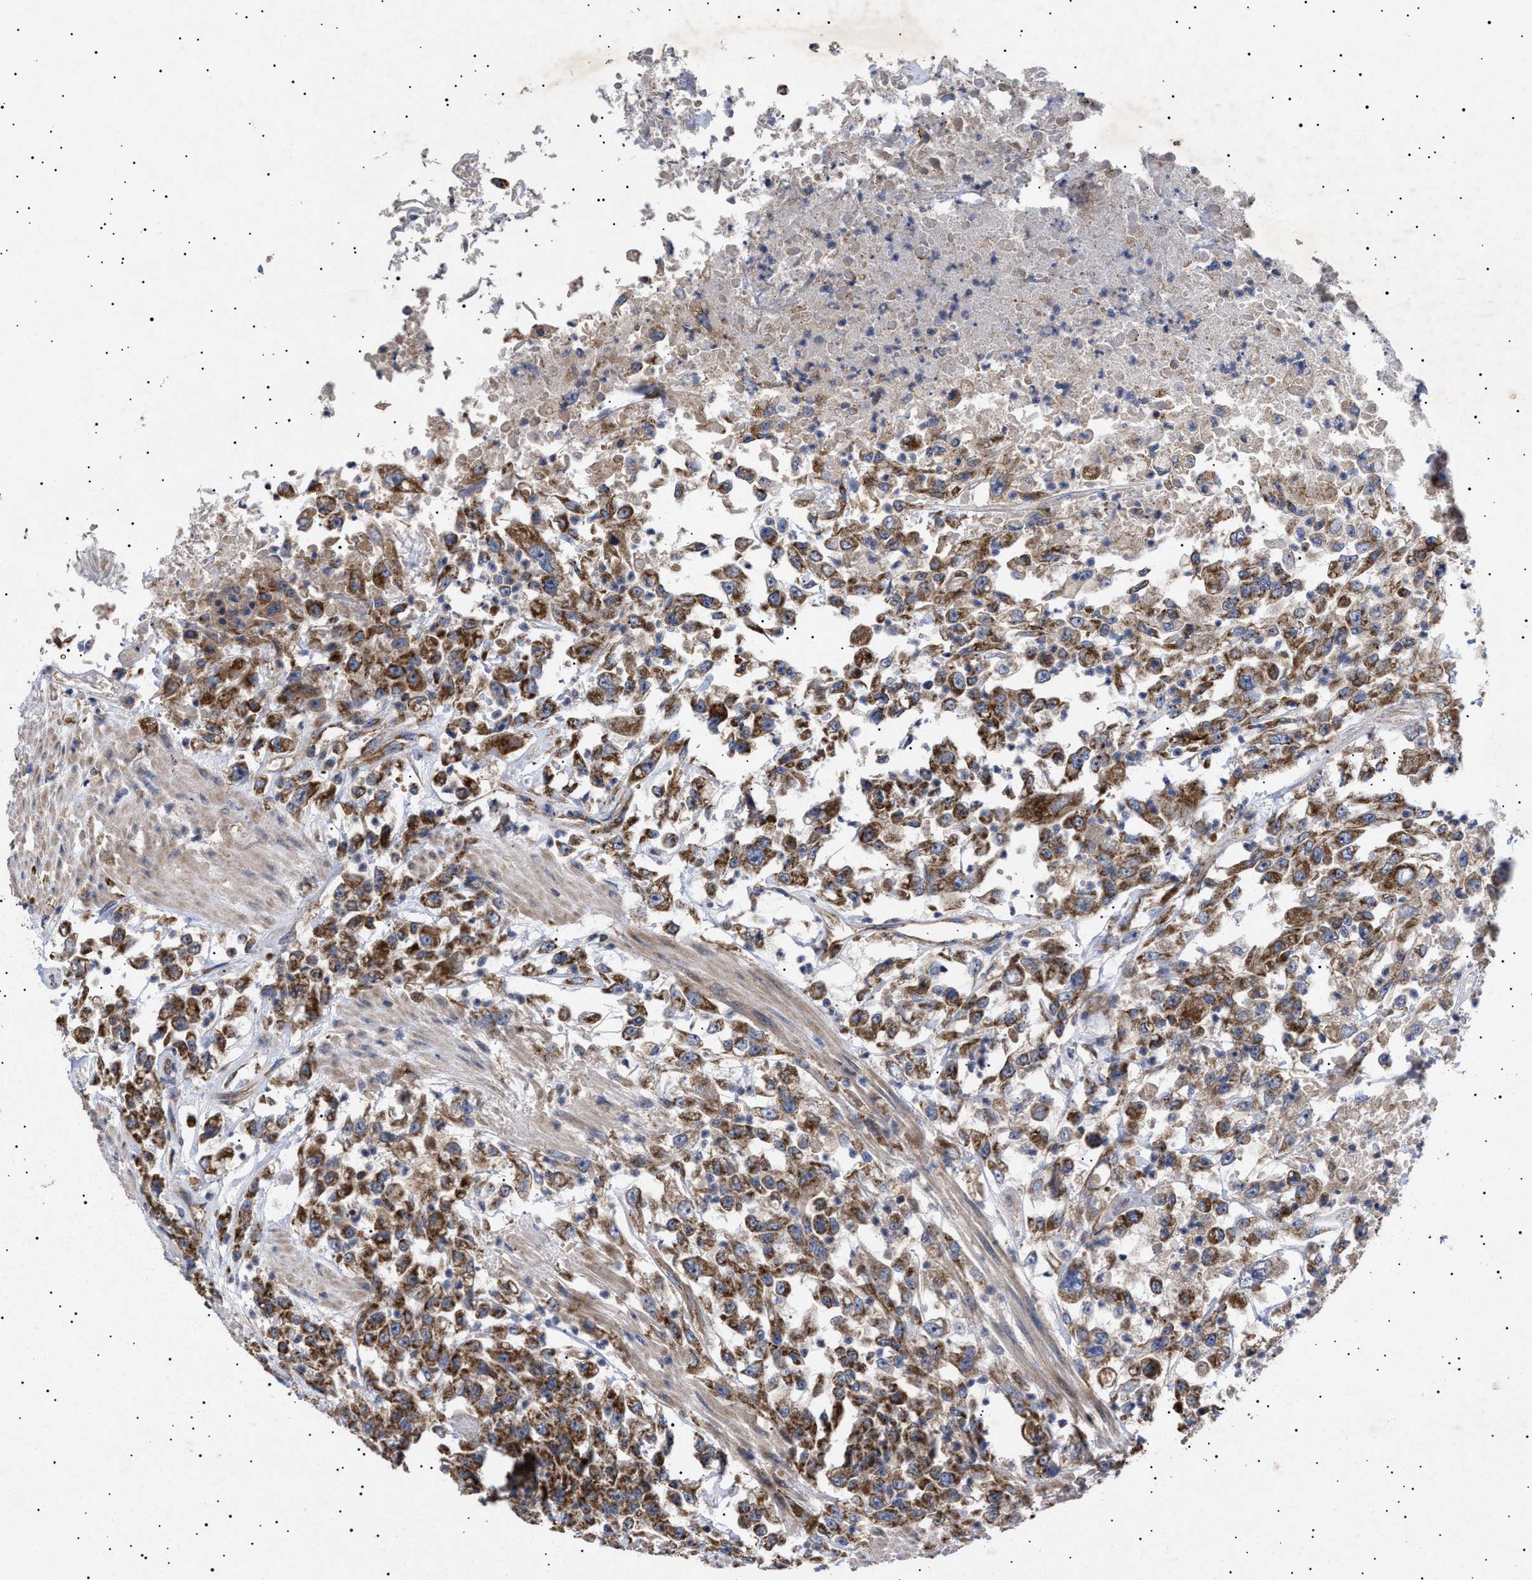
{"staining": {"intensity": "strong", "quantity": ">75%", "location": "cytoplasmic/membranous"}, "tissue": "urothelial cancer", "cell_type": "Tumor cells", "image_type": "cancer", "snomed": [{"axis": "morphology", "description": "Urothelial carcinoma, High grade"}, {"axis": "topography", "description": "Urinary bladder"}], "caption": "Immunohistochemical staining of urothelial cancer exhibits high levels of strong cytoplasmic/membranous positivity in approximately >75% of tumor cells.", "gene": "MRPL10", "patient": {"sex": "male", "age": 46}}